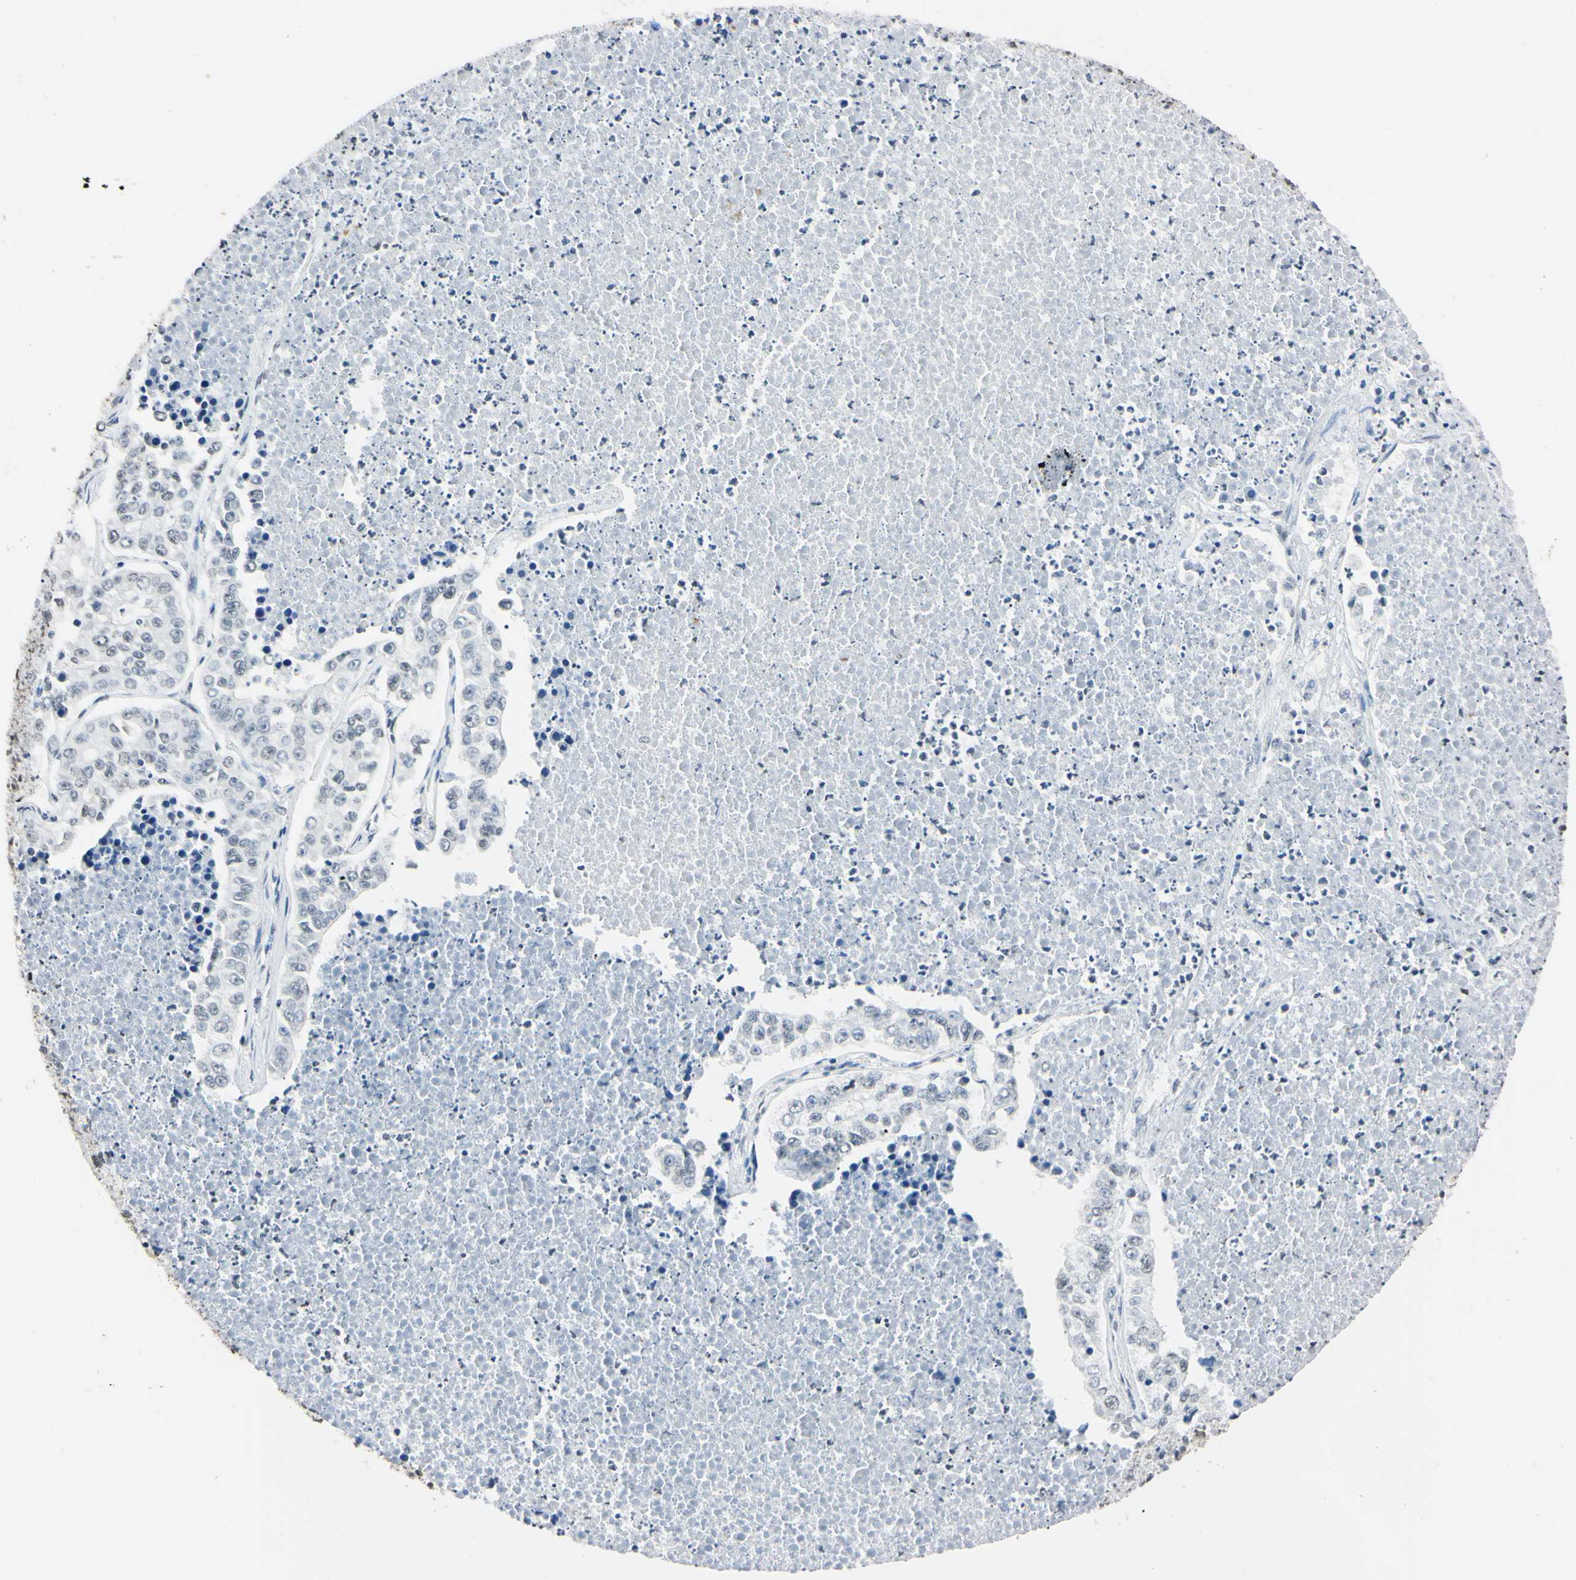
{"staining": {"intensity": "weak", "quantity": "<25%", "location": "nuclear"}, "tissue": "lung cancer", "cell_type": "Tumor cells", "image_type": "cancer", "snomed": [{"axis": "morphology", "description": "Adenocarcinoma, NOS"}, {"axis": "topography", "description": "Lung"}], "caption": "Tumor cells show no significant positivity in lung cancer (adenocarcinoma). Nuclei are stained in blue.", "gene": "CDC45", "patient": {"sex": "male", "age": 49}}